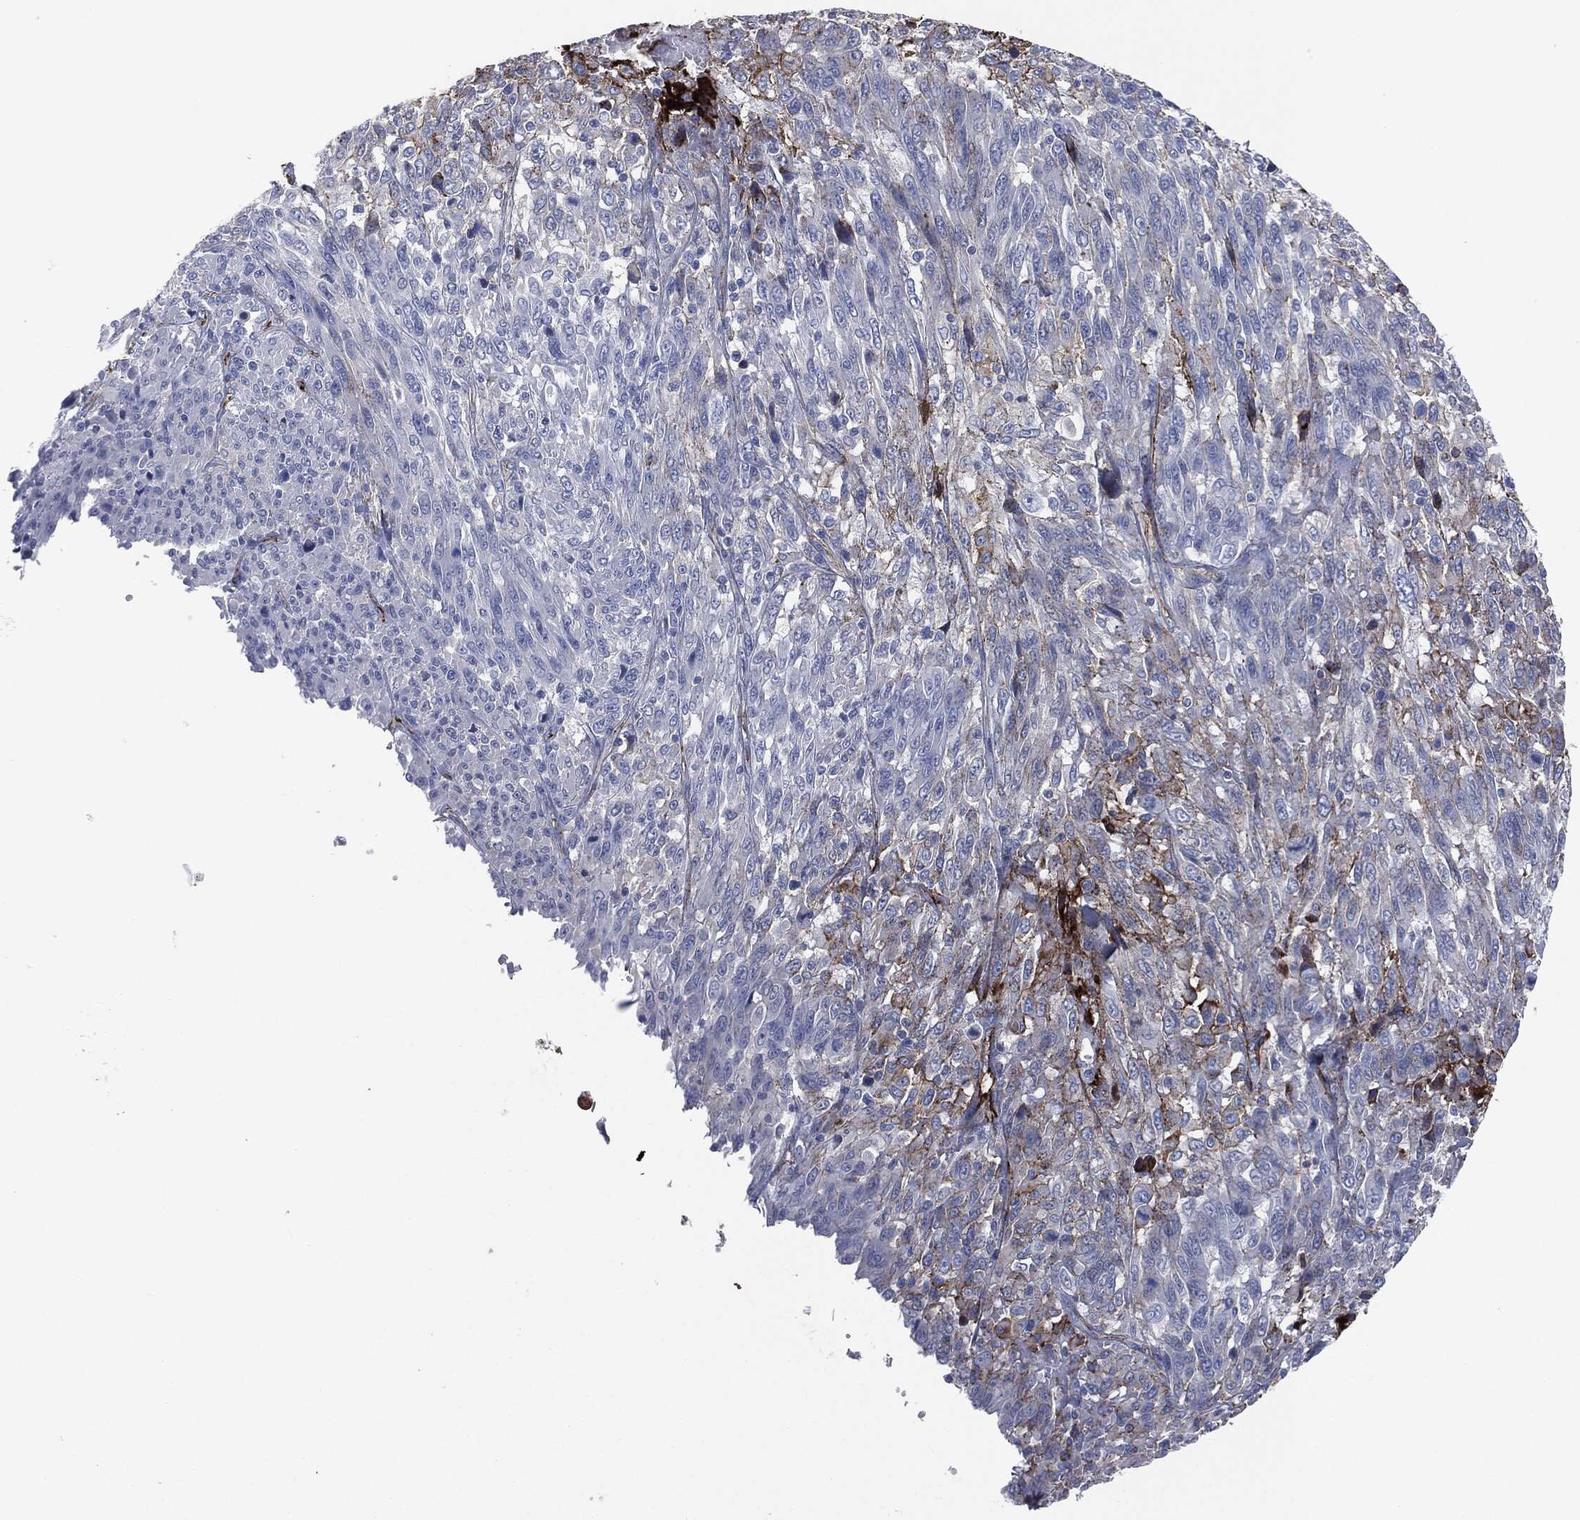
{"staining": {"intensity": "strong", "quantity": "<25%", "location": "cytoplasmic/membranous"}, "tissue": "melanoma", "cell_type": "Tumor cells", "image_type": "cancer", "snomed": [{"axis": "morphology", "description": "Malignant melanoma, NOS"}, {"axis": "topography", "description": "Skin"}], "caption": "A histopathology image of malignant melanoma stained for a protein demonstrates strong cytoplasmic/membranous brown staining in tumor cells. The staining was performed using DAB, with brown indicating positive protein expression. Nuclei are stained blue with hematoxylin.", "gene": "APOB", "patient": {"sex": "female", "age": 91}}